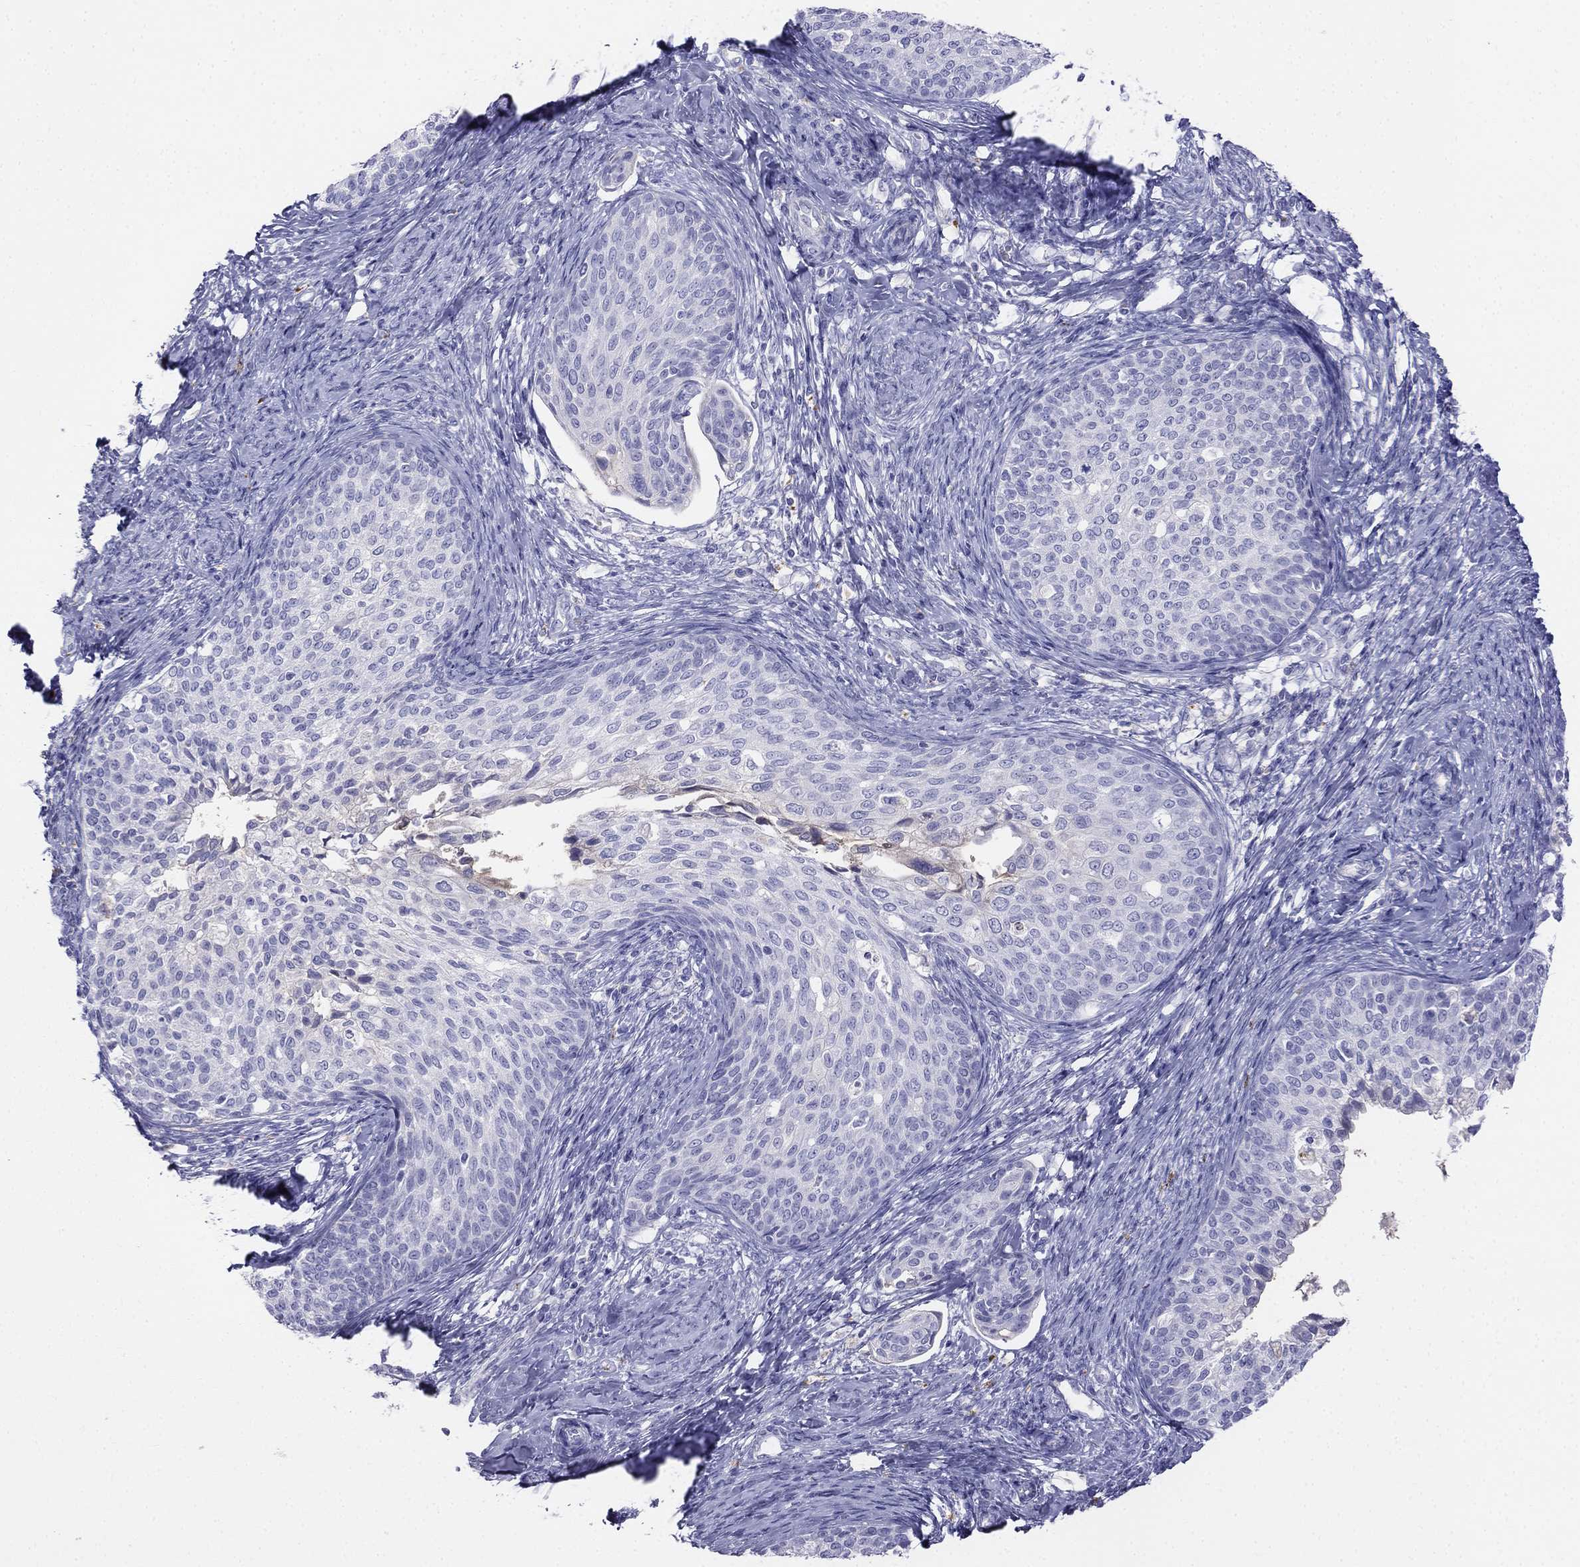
{"staining": {"intensity": "negative", "quantity": "none", "location": "none"}, "tissue": "cervical cancer", "cell_type": "Tumor cells", "image_type": "cancer", "snomed": [{"axis": "morphology", "description": "Squamous cell carcinoma, NOS"}, {"axis": "topography", "description": "Cervix"}], "caption": "Immunohistochemistry (IHC) photomicrograph of neoplastic tissue: human cervical cancer stained with DAB exhibits no significant protein expression in tumor cells. The staining was performed using DAB (3,3'-diaminobenzidine) to visualize the protein expression in brown, while the nuclei were stained in blue with hematoxylin (Magnification: 20x).", "gene": "ALOXE3", "patient": {"sex": "female", "age": 51}}